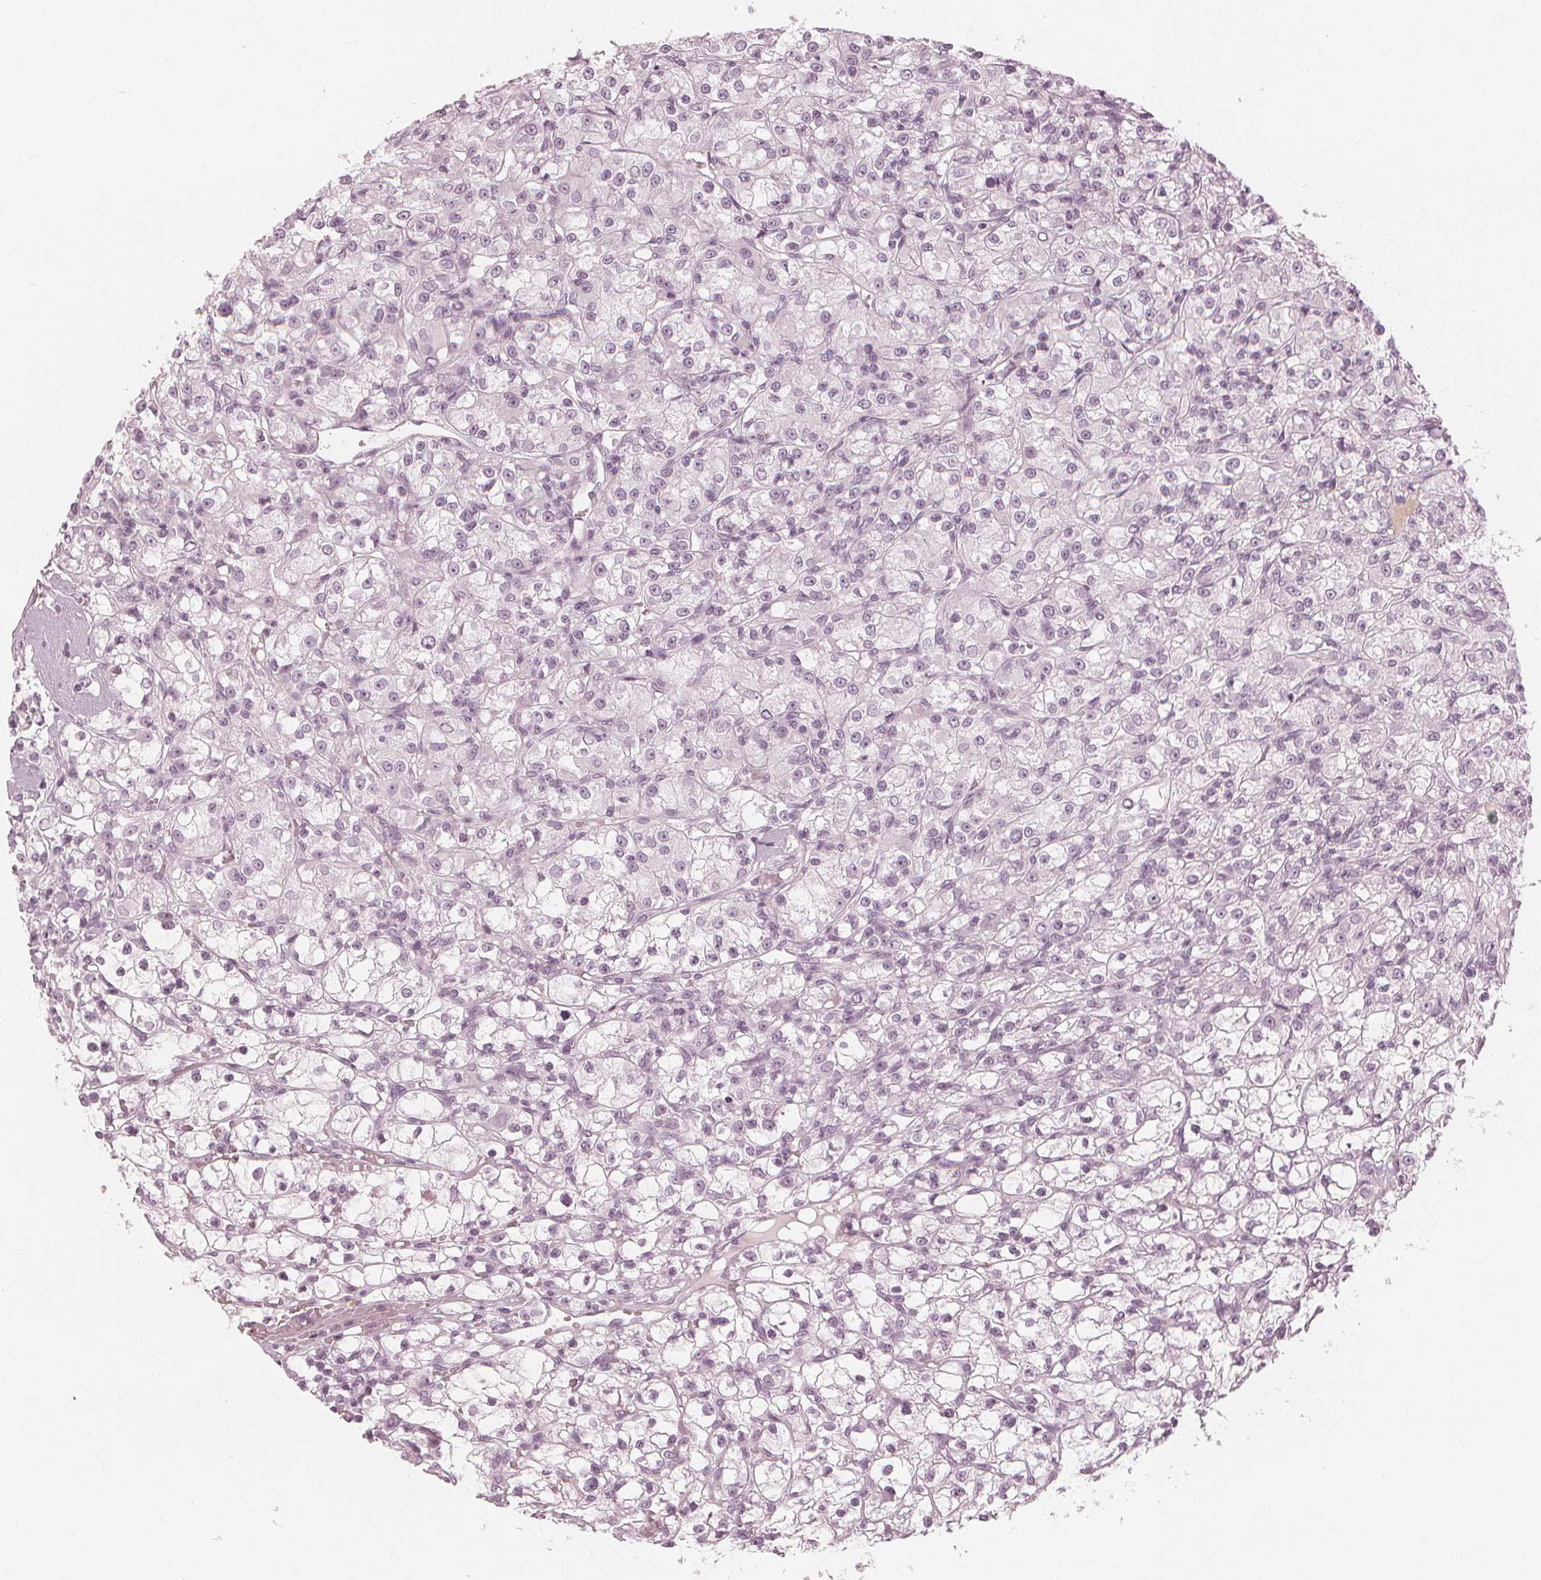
{"staining": {"intensity": "negative", "quantity": "none", "location": "none"}, "tissue": "renal cancer", "cell_type": "Tumor cells", "image_type": "cancer", "snomed": [{"axis": "morphology", "description": "Adenocarcinoma, NOS"}, {"axis": "topography", "description": "Kidney"}], "caption": "Immunohistochemistry image of human adenocarcinoma (renal) stained for a protein (brown), which exhibits no expression in tumor cells. (Immunohistochemistry, brightfield microscopy, high magnification).", "gene": "PAEP", "patient": {"sex": "female", "age": 59}}